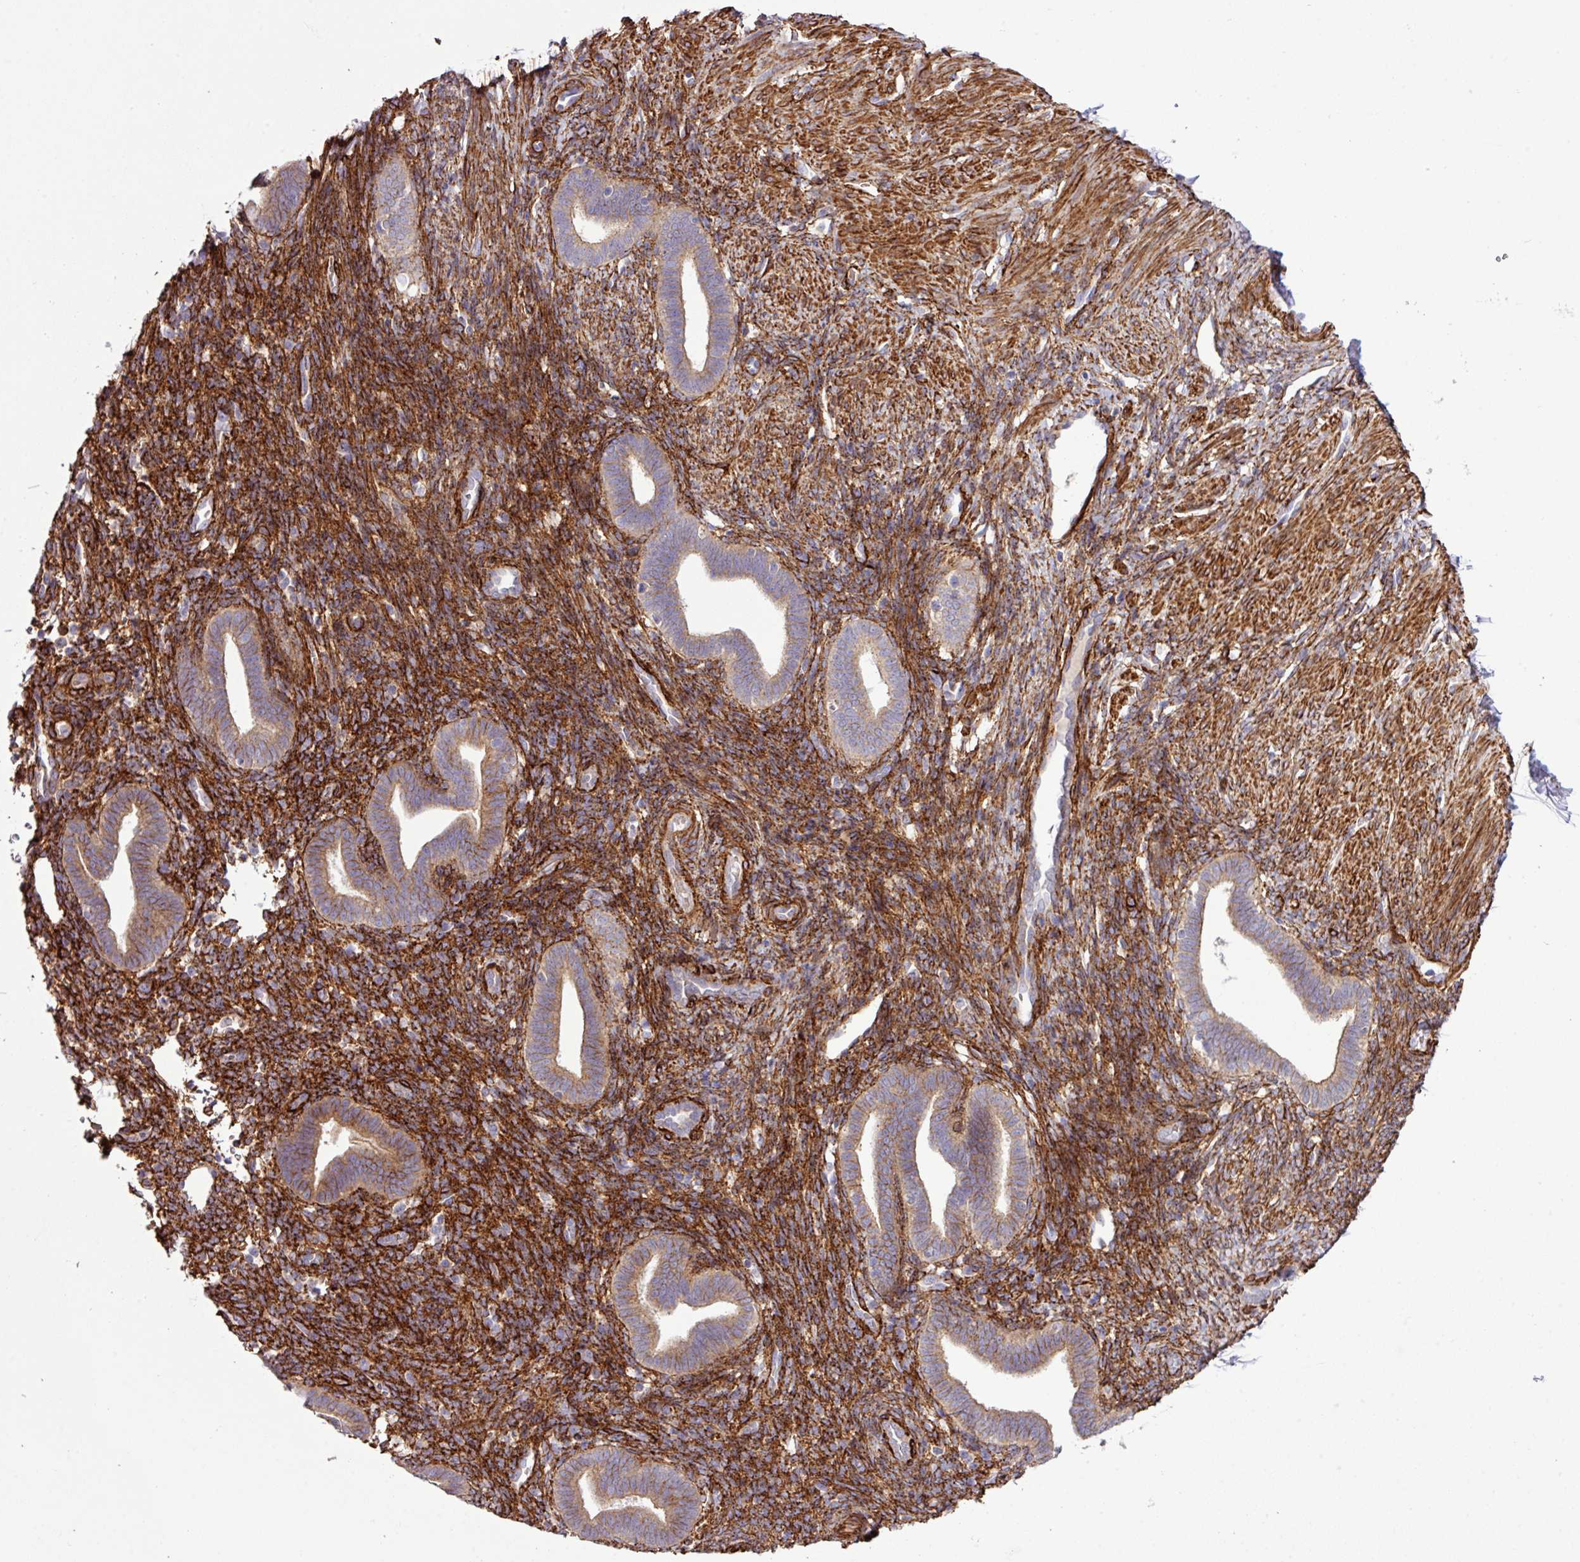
{"staining": {"intensity": "strong", "quantity": ">75%", "location": "cytoplasmic/membranous"}, "tissue": "endometrium", "cell_type": "Cells in endometrial stroma", "image_type": "normal", "snomed": [{"axis": "morphology", "description": "Normal tissue, NOS"}, {"axis": "topography", "description": "Endometrium"}], "caption": "This is a histology image of IHC staining of normal endometrium, which shows strong staining in the cytoplasmic/membranous of cells in endometrial stroma.", "gene": "FAM47E", "patient": {"sex": "female", "age": 34}}